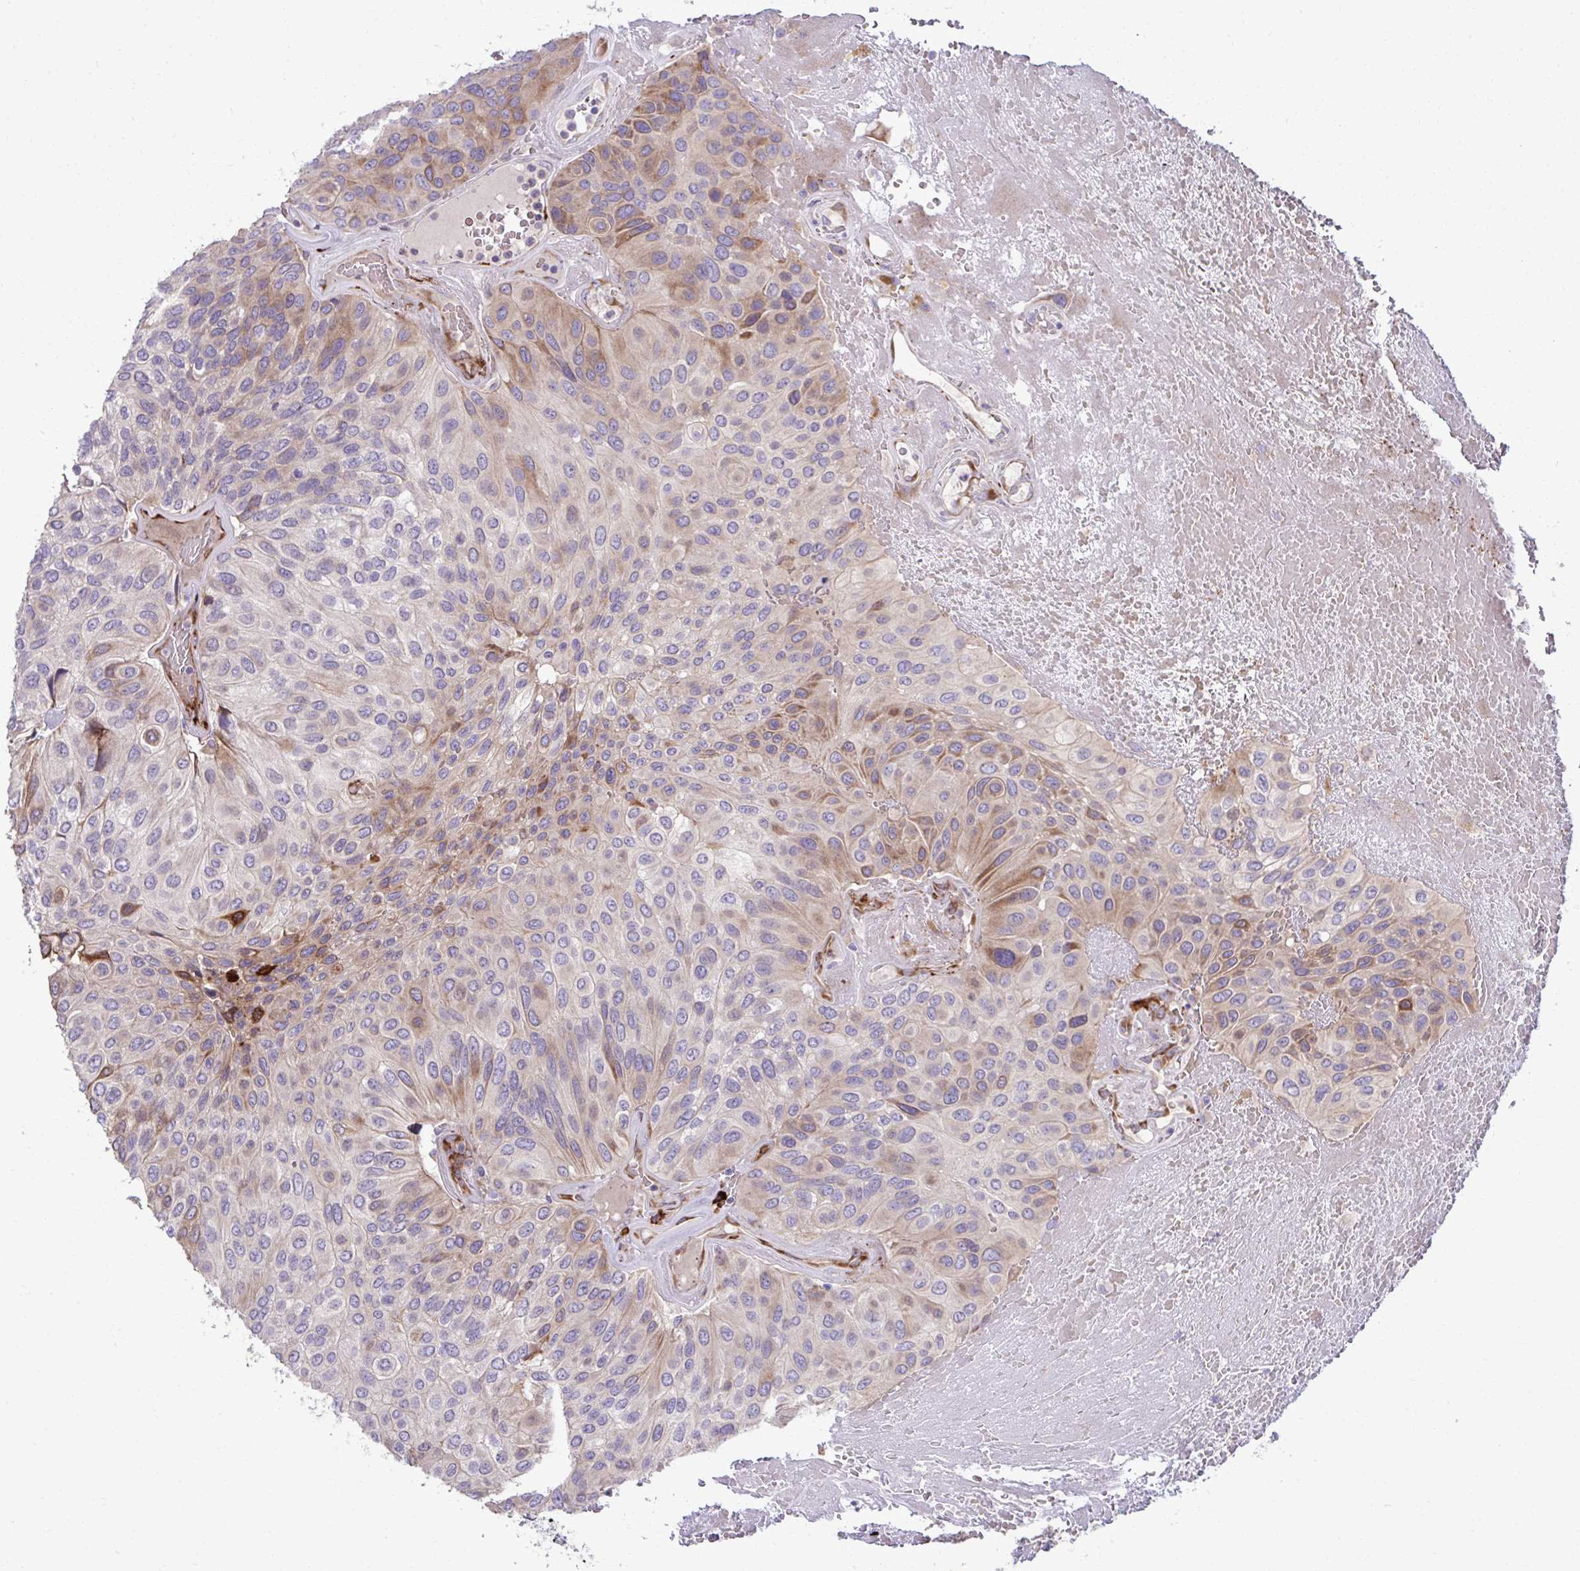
{"staining": {"intensity": "weak", "quantity": "25%-75%", "location": "cytoplasmic/membranous"}, "tissue": "urothelial cancer", "cell_type": "Tumor cells", "image_type": "cancer", "snomed": [{"axis": "morphology", "description": "Urothelial carcinoma, High grade"}, {"axis": "topography", "description": "Urinary bladder"}], "caption": "Immunohistochemistry (DAB) staining of urothelial carcinoma (high-grade) demonstrates weak cytoplasmic/membranous protein positivity in about 25%-75% of tumor cells. The staining is performed using DAB (3,3'-diaminobenzidine) brown chromogen to label protein expression. The nuclei are counter-stained blue using hematoxylin.", "gene": "LIMS1", "patient": {"sex": "male", "age": 66}}